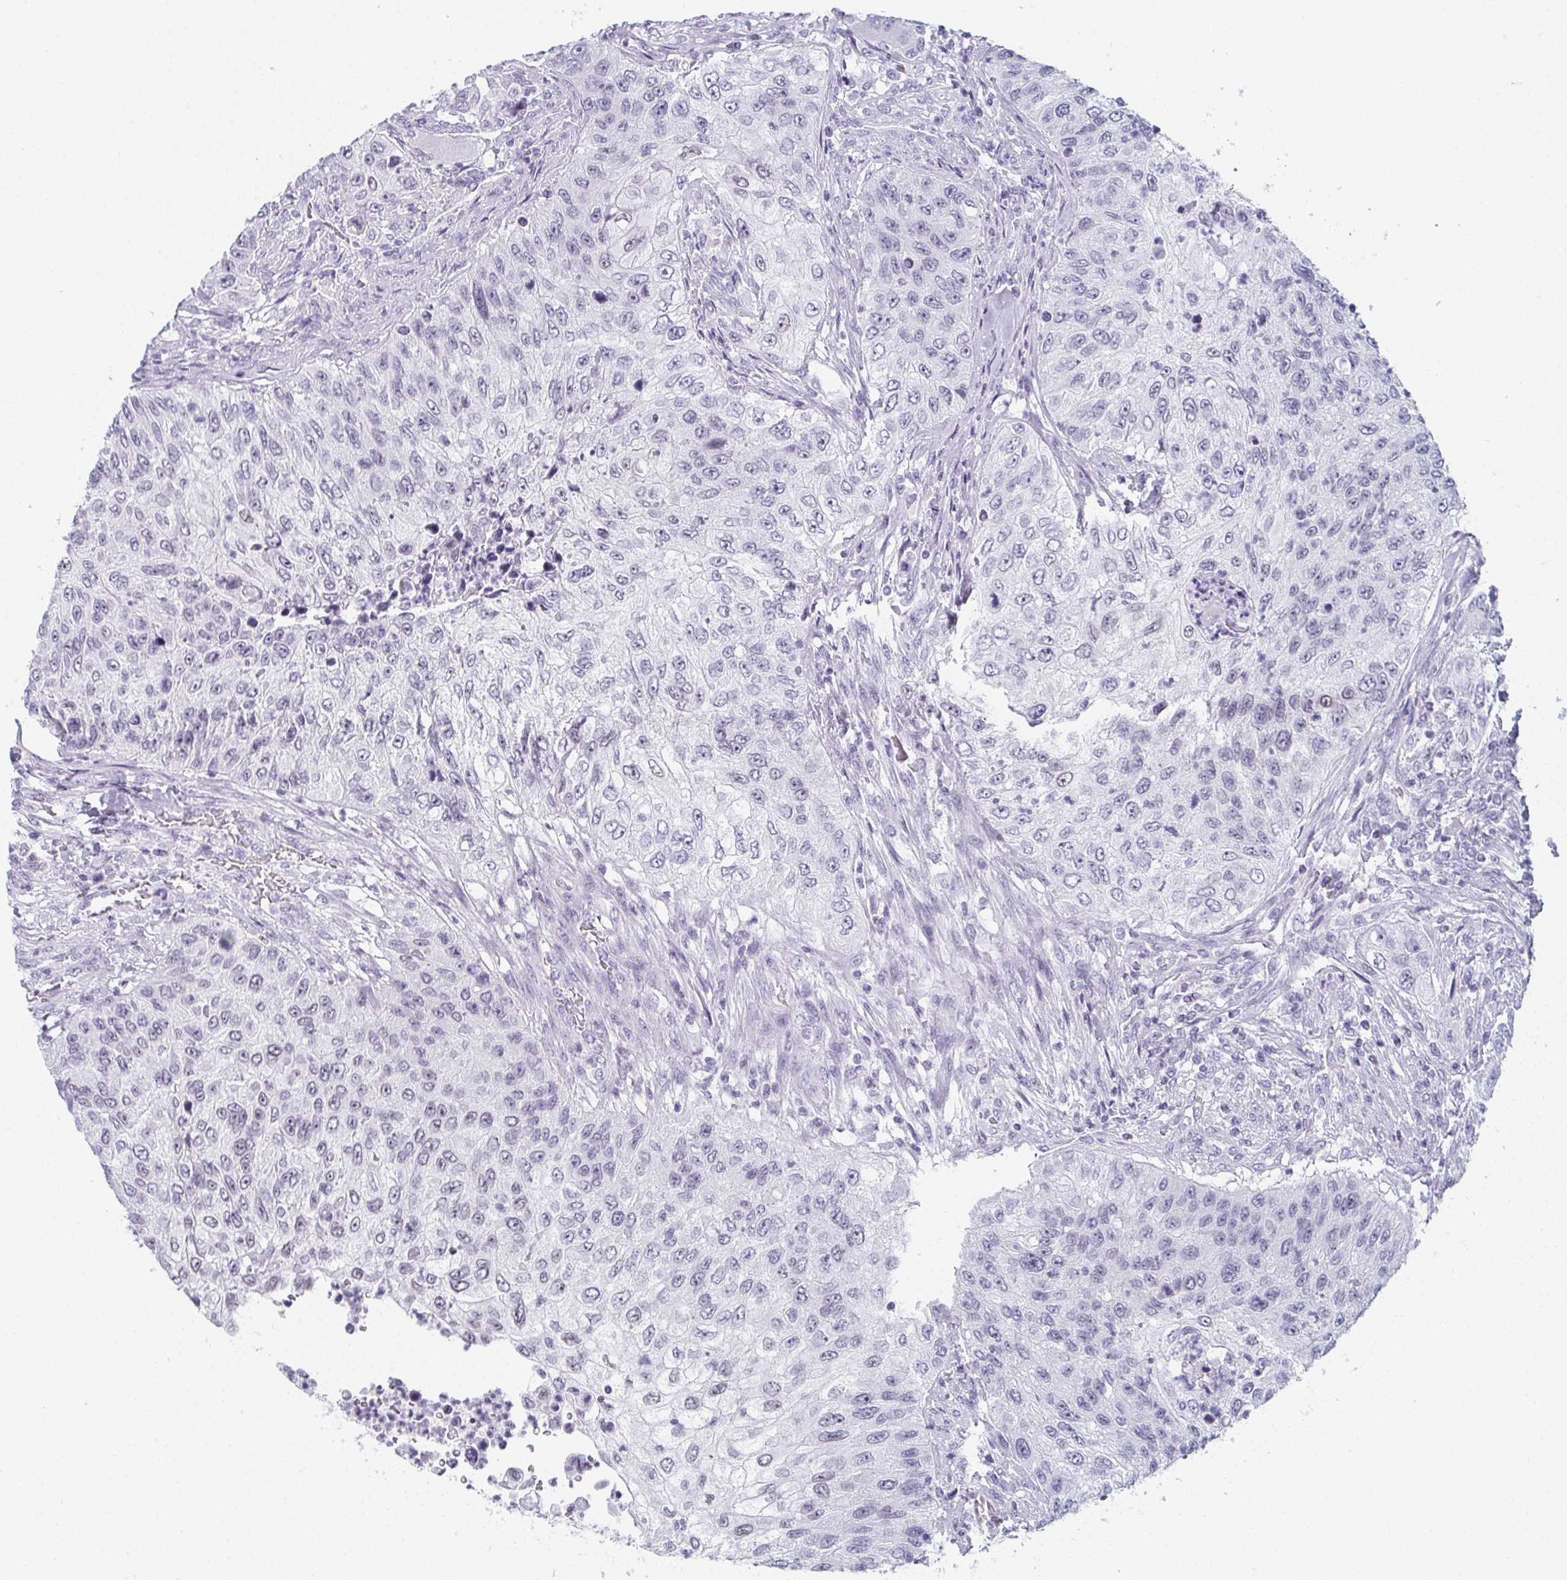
{"staining": {"intensity": "moderate", "quantity": "<25%", "location": "nuclear"}, "tissue": "urothelial cancer", "cell_type": "Tumor cells", "image_type": "cancer", "snomed": [{"axis": "morphology", "description": "Urothelial carcinoma, High grade"}, {"axis": "topography", "description": "Urinary bladder"}], "caption": "Urothelial cancer stained for a protein (brown) reveals moderate nuclear positive expression in about <25% of tumor cells.", "gene": "PYCR3", "patient": {"sex": "female", "age": 60}}